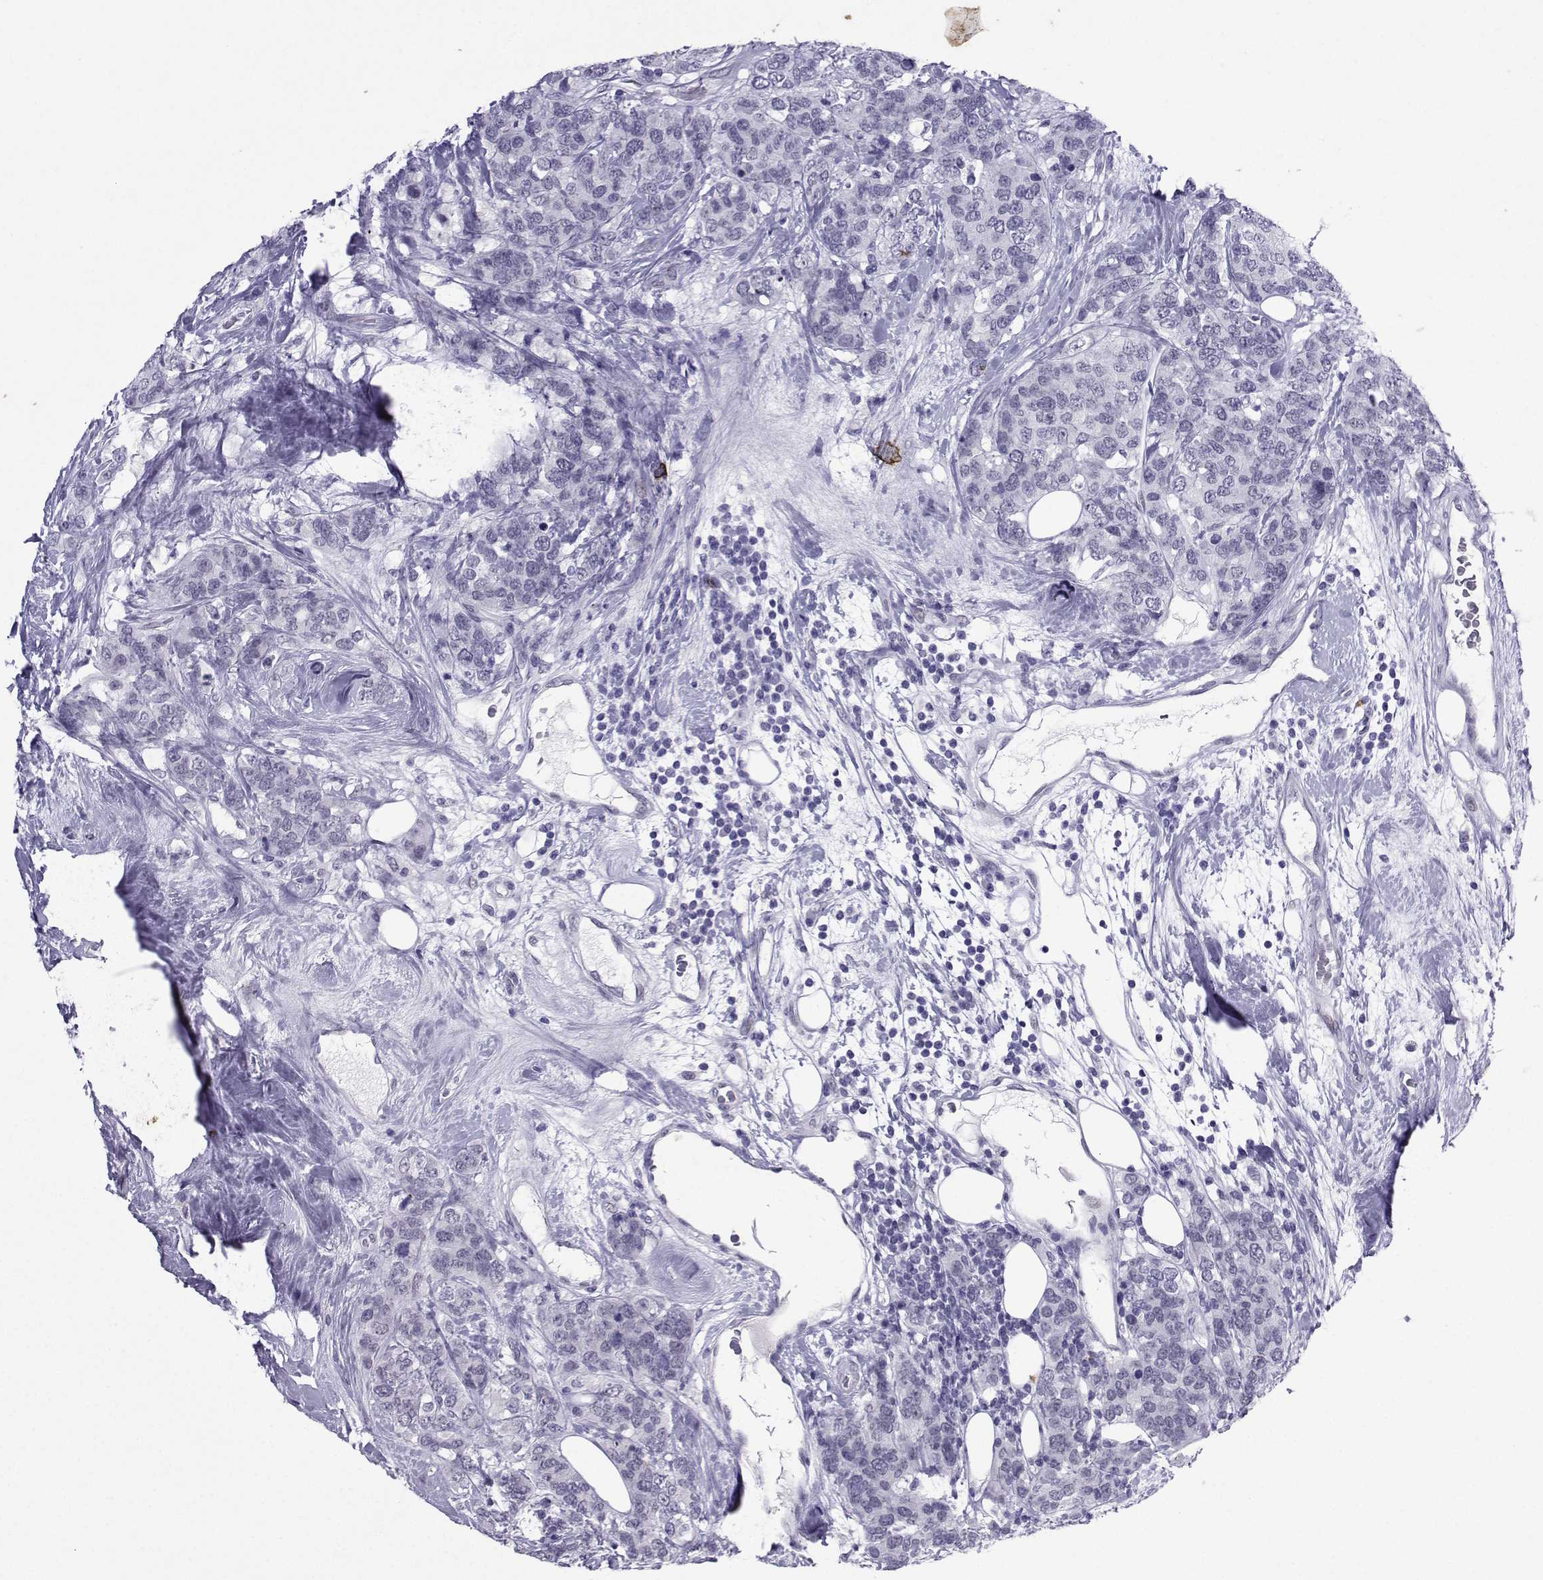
{"staining": {"intensity": "negative", "quantity": "none", "location": "none"}, "tissue": "breast cancer", "cell_type": "Tumor cells", "image_type": "cancer", "snomed": [{"axis": "morphology", "description": "Lobular carcinoma"}, {"axis": "topography", "description": "Breast"}], "caption": "DAB (3,3'-diaminobenzidine) immunohistochemical staining of breast cancer shows no significant staining in tumor cells. Nuclei are stained in blue.", "gene": "LORICRIN", "patient": {"sex": "female", "age": 59}}